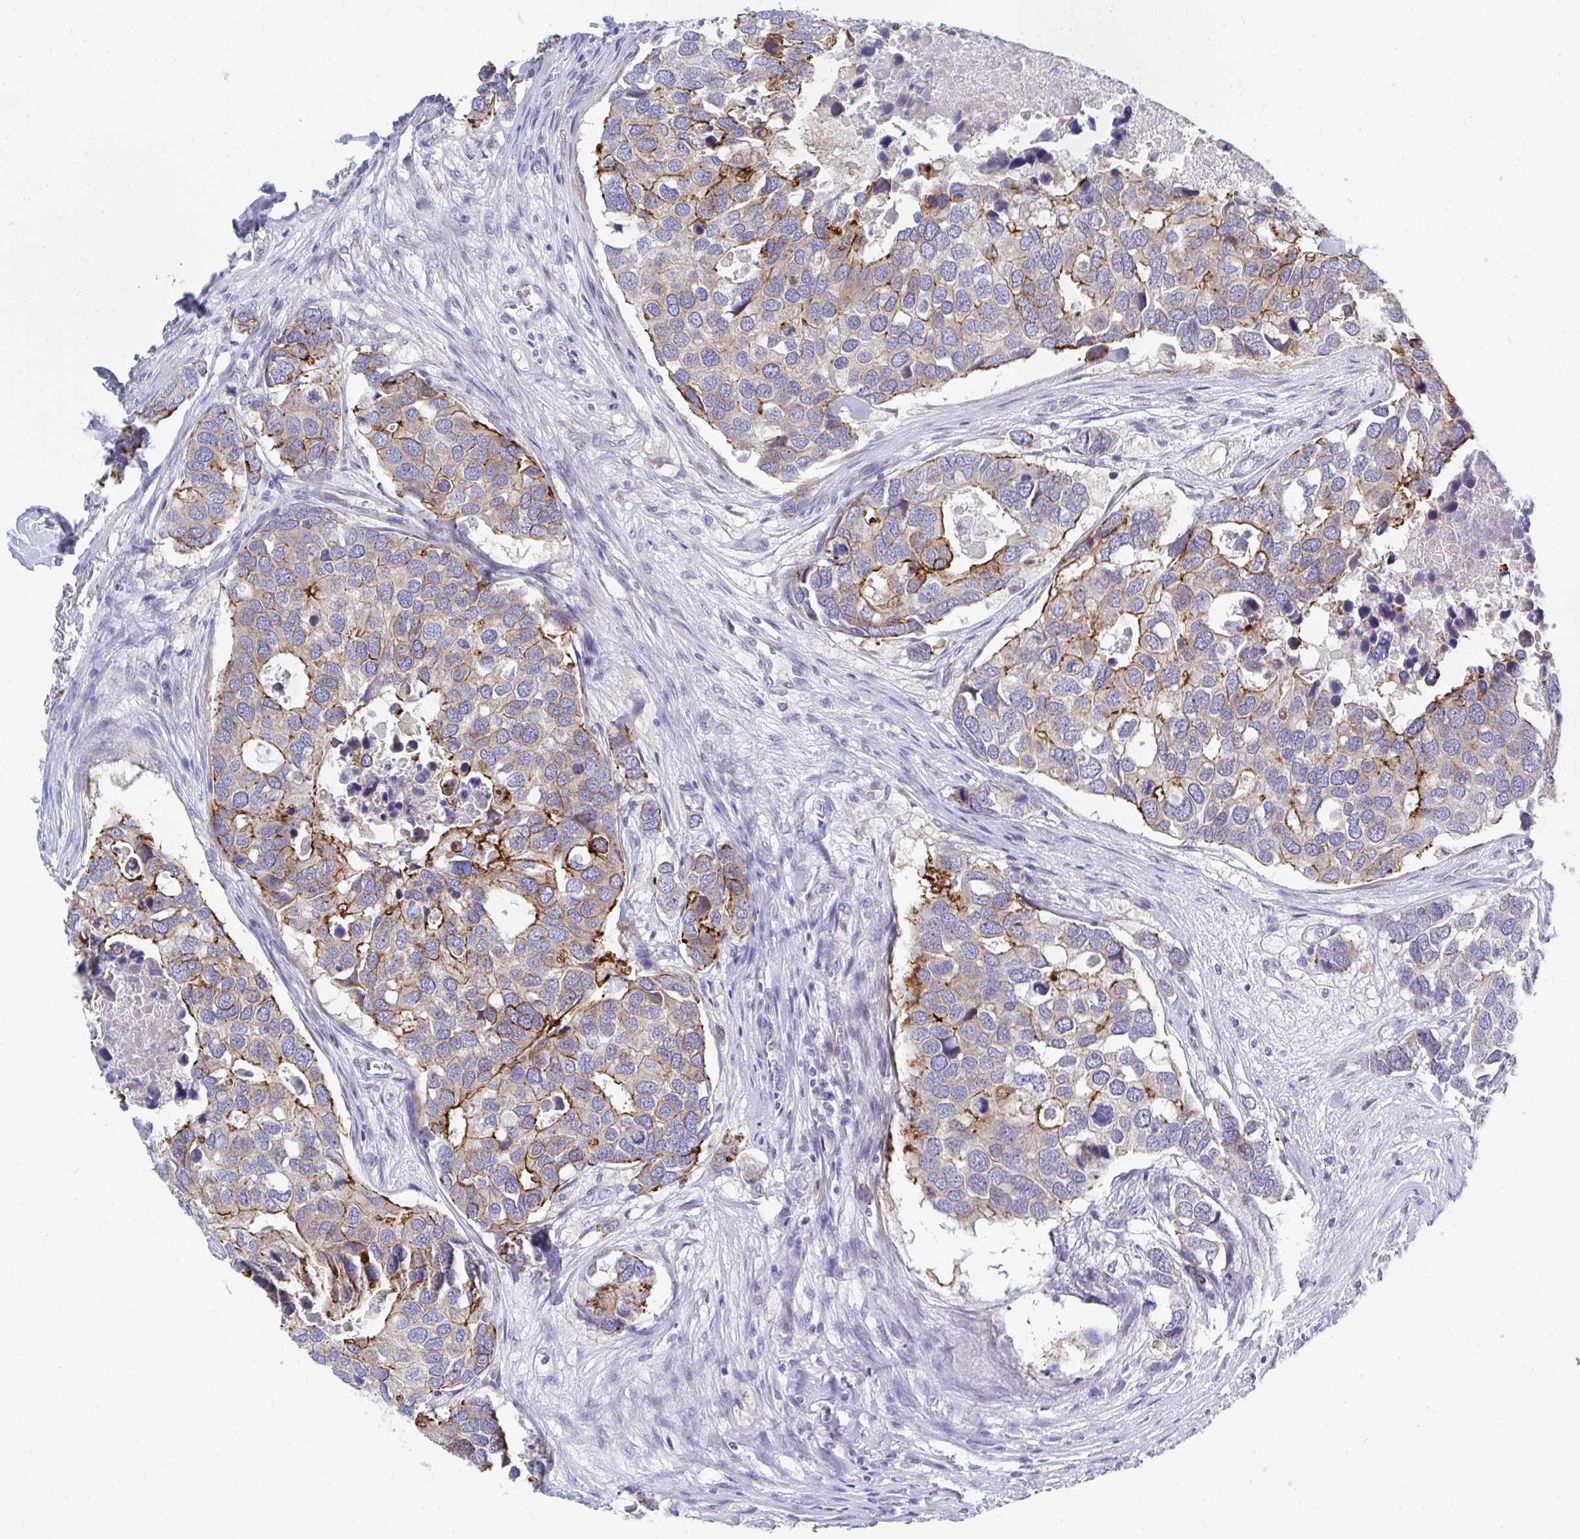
{"staining": {"intensity": "moderate", "quantity": "25%-75%", "location": "cytoplasmic/membranous"}, "tissue": "breast cancer", "cell_type": "Tumor cells", "image_type": "cancer", "snomed": [{"axis": "morphology", "description": "Duct carcinoma"}, {"axis": "topography", "description": "Breast"}], "caption": "The immunohistochemical stain highlights moderate cytoplasmic/membranous staining in tumor cells of breast invasive ductal carcinoma tissue. (Brightfield microscopy of DAB IHC at high magnification).", "gene": "MROH2B", "patient": {"sex": "female", "age": 83}}